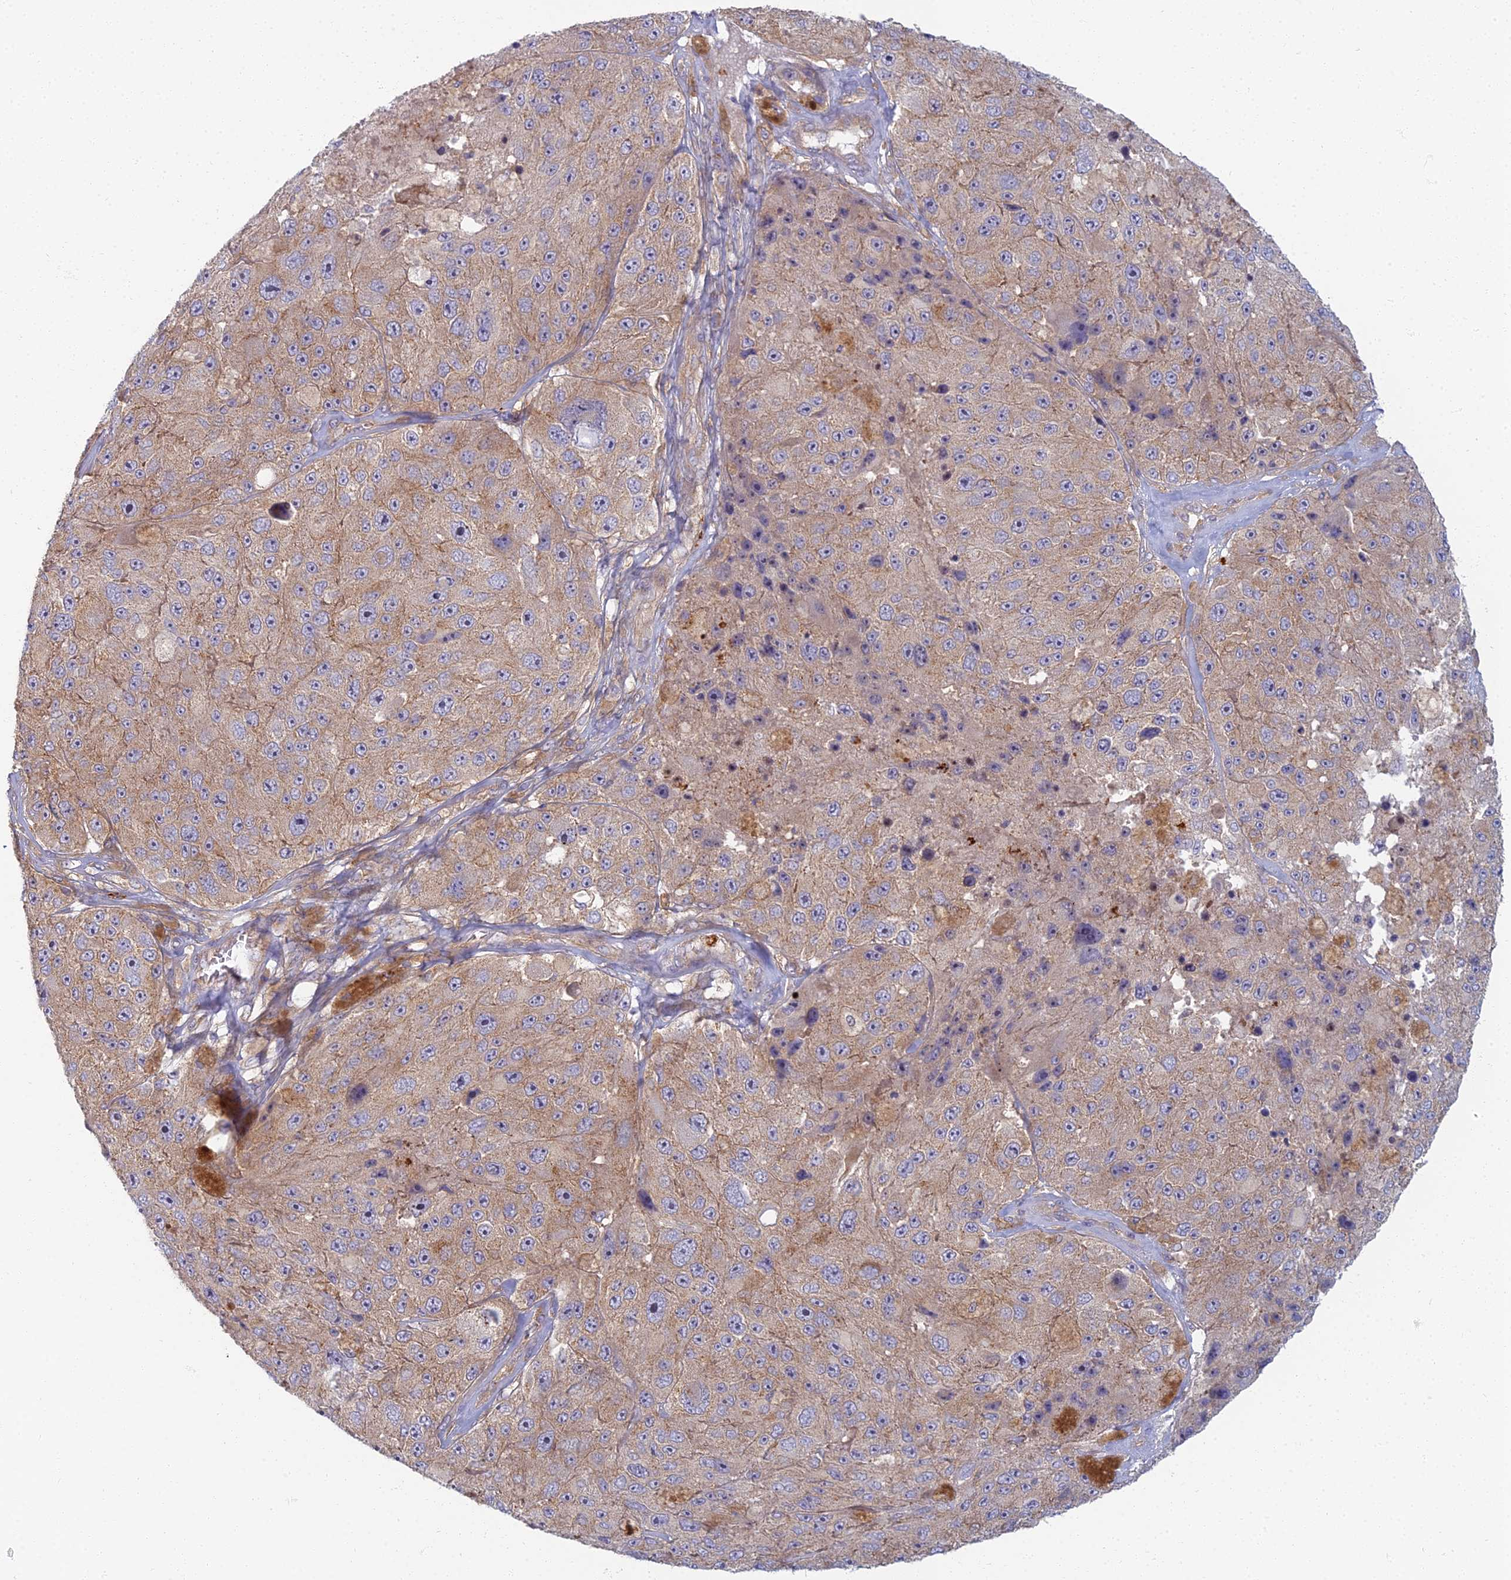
{"staining": {"intensity": "weak", "quantity": "25%-75%", "location": "cytoplasmic/membranous"}, "tissue": "melanoma", "cell_type": "Tumor cells", "image_type": "cancer", "snomed": [{"axis": "morphology", "description": "Malignant melanoma, Metastatic site"}, {"axis": "topography", "description": "Lymph node"}], "caption": "The photomicrograph reveals staining of malignant melanoma (metastatic site), revealing weak cytoplasmic/membranous protein staining (brown color) within tumor cells.", "gene": "PROX2", "patient": {"sex": "male", "age": 62}}